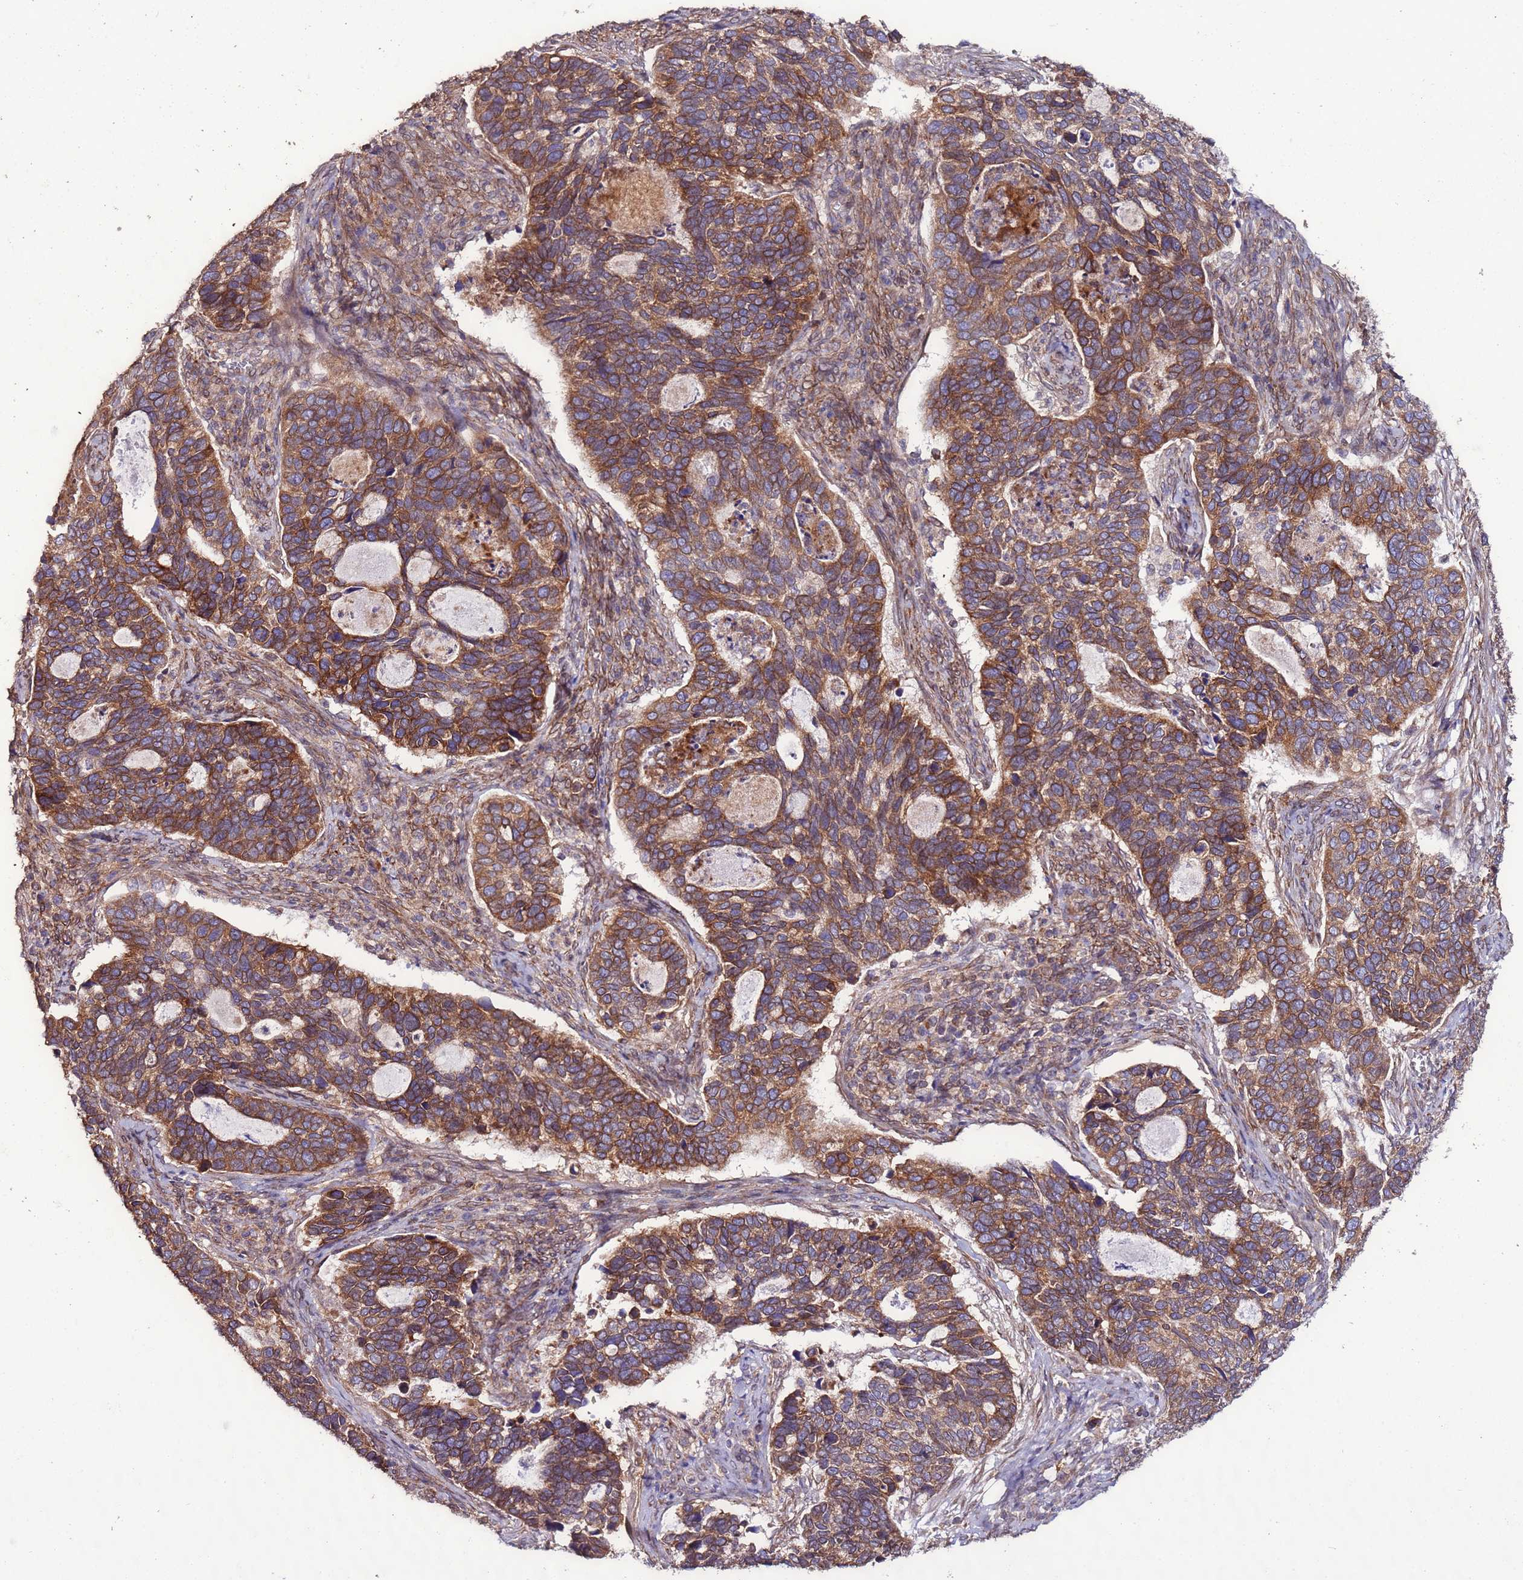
{"staining": {"intensity": "moderate", "quantity": ">75%", "location": "cytoplasmic/membranous"}, "tissue": "cervical cancer", "cell_type": "Tumor cells", "image_type": "cancer", "snomed": [{"axis": "morphology", "description": "Squamous cell carcinoma, NOS"}, {"axis": "topography", "description": "Cervix"}], "caption": "Immunohistochemistry (IHC) (DAB) staining of cervical cancer (squamous cell carcinoma) demonstrates moderate cytoplasmic/membranous protein expression in about >75% of tumor cells.", "gene": "SLC41A3", "patient": {"sex": "female", "age": 38}}